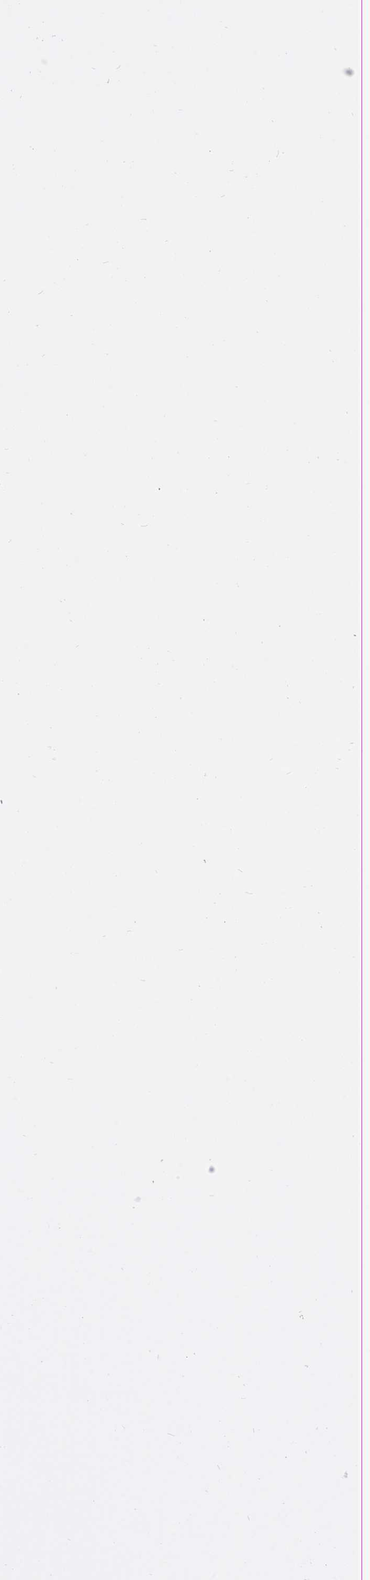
{"staining": {"intensity": "weak", "quantity": "<25%", "location": "cytoplasmic/membranous"}, "tissue": "bronchus", "cell_type": "Respiratory epithelial cells", "image_type": "normal", "snomed": [{"axis": "morphology", "description": "Normal tissue, NOS"}, {"axis": "topography", "description": "Lymph node"}, {"axis": "topography", "description": "Cartilage tissue"}, {"axis": "topography", "description": "Bronchus"}], "caption": "IHC image of benign bronchus: bronchus stained with DAB shows no significant protein positivity in respiratory epithelial cells. (DAB immunohistochemistry (IHC) with hematoxylin counter stain).", "gene": "GMIP", "patient": {"sex": "female", "age": 70}}